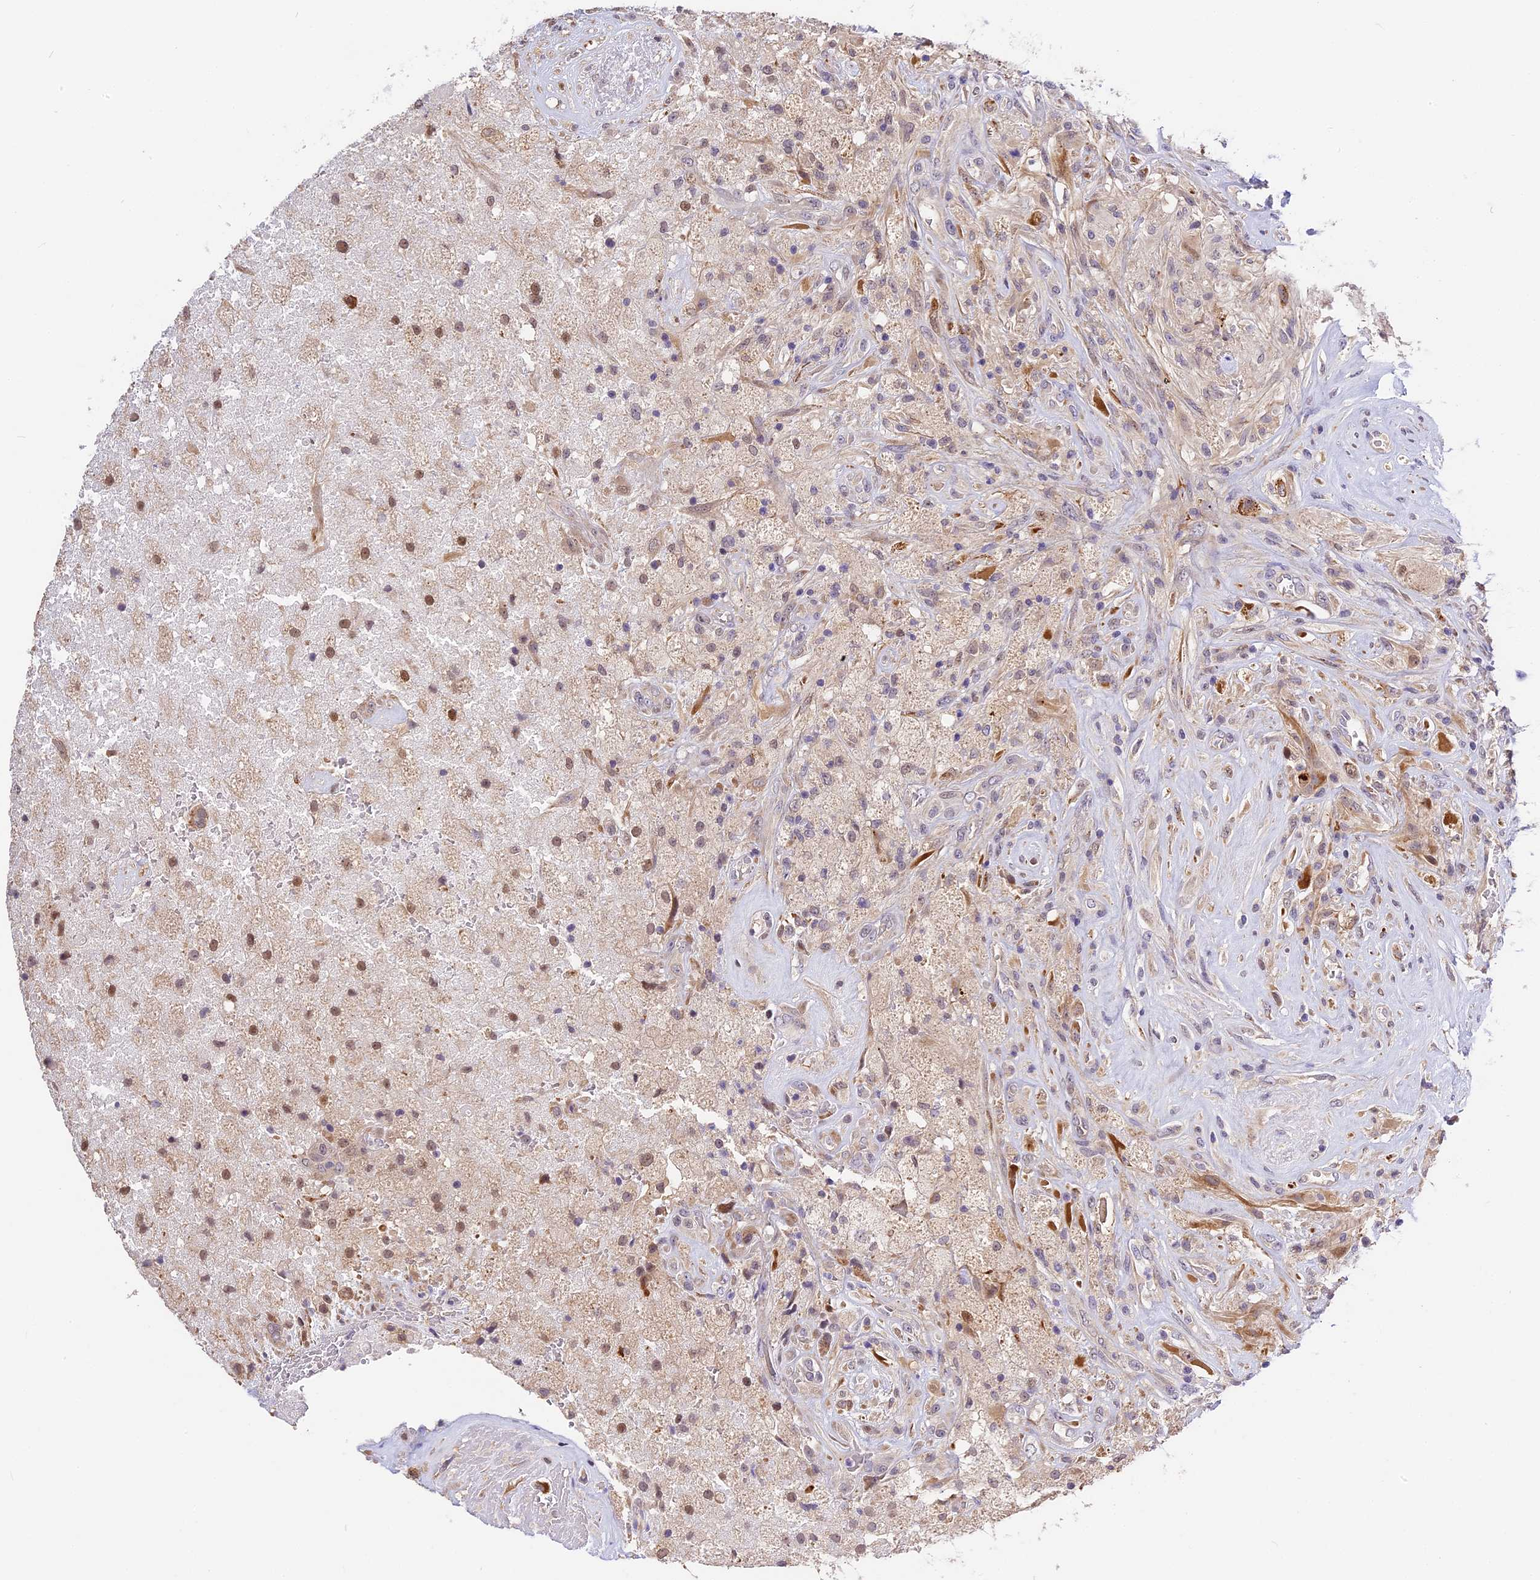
{"staining": {"intensity": "negative", "quantity": "none", "location": "none"}, "tissue": "glioma", "cell_type": "Tumor cells", "image_type": "cancer", "snomed": [{"axis": "morphology", "description": "Glioma, malignant, High grade"}, {"axis": "topography", "description": "Brain"}], "caption": "Glioma stained for a protein using immunohistochemistry displays no staining tumor cells.", "gene": "BSCL2", "patient": {"sex": "male", "age": 56}}